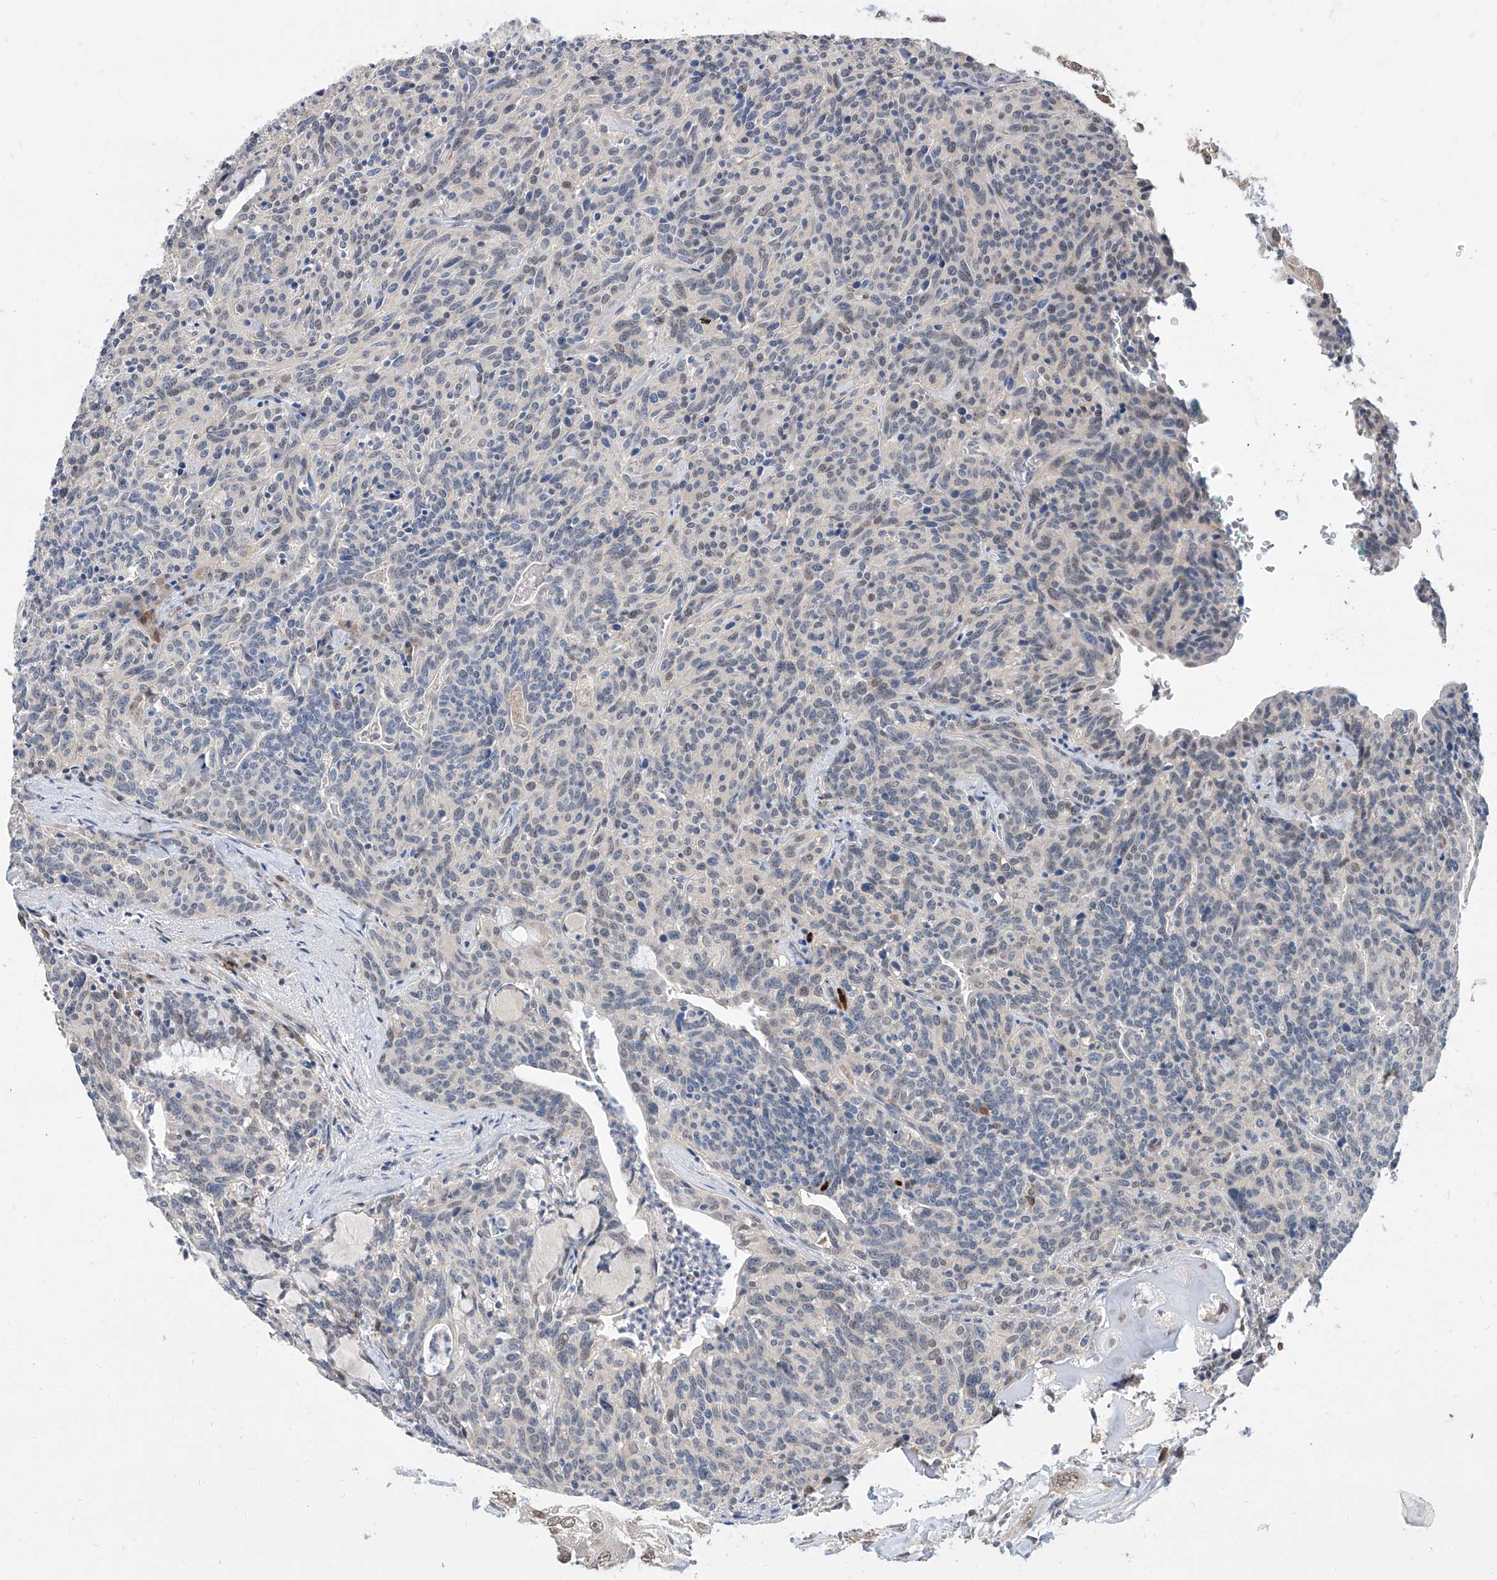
{"staining": {"intensity": "negative", "quantity": "none", "location": "none"}, "tissue": "carcinoid", "cell_type": "Tumor cells", "image_type": "cancer", "snomed": [{"axis": "morphology", "description": "Carcinoid, malignant, NOS"}, {"axis": "topography", "description": "Lung"}], "caption": "A photomicrograph of human carcinoid (malignant) is negative for staining in tumor cells. Brightfield microscopy of immunohistochemistry stained with DAB (brown) and hematoxylin (blue), captured at high magnification.", "gene": "CARMIL3", "patient": {"sex": "female", "age": 46}}